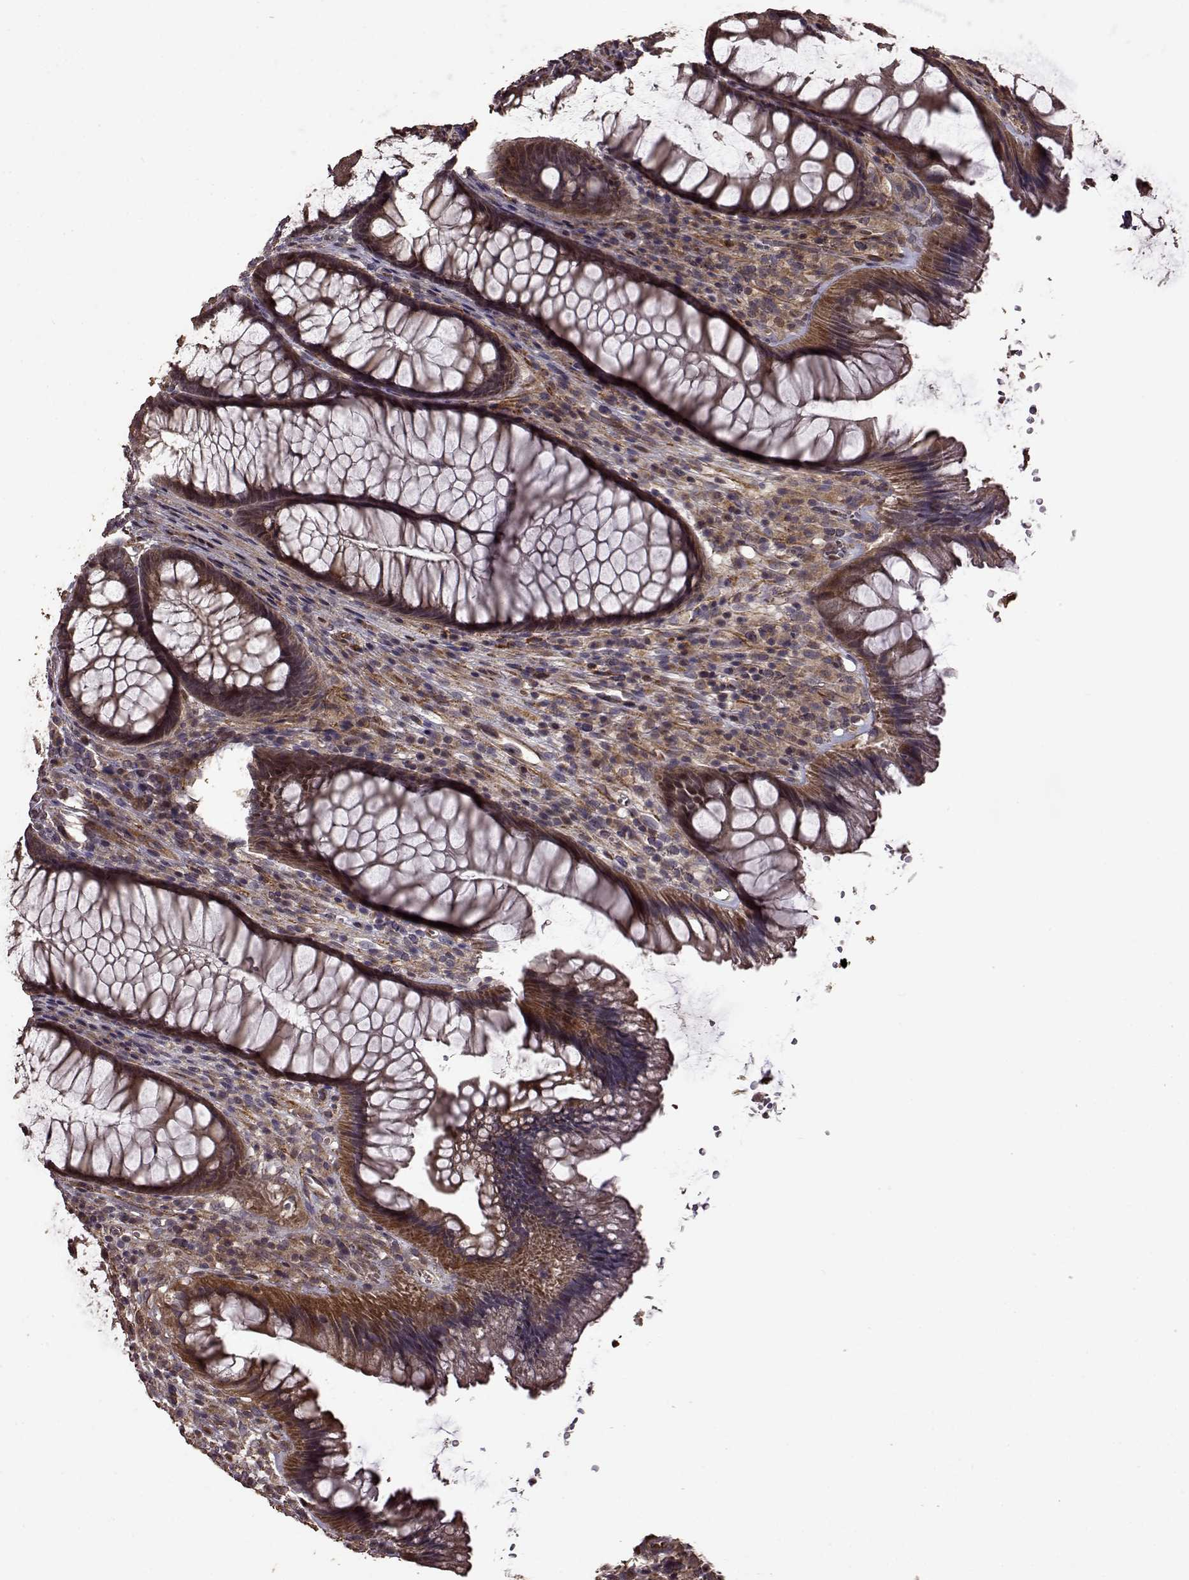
{"staining": {"intensity": "strong", "quantity": ">75%", "location": "cytoplasmic/membranous"}, "tissue": "rectum", "cell_type": "Glandular cells", "image_type": "normal", "snomed": [{"axis": "morphology", "description": "Normal tissue, NOS"}, {"axis": "topography", "description": "Smooth muscle"}, {"axis": "topography", "description": "Rectum"}], "caption": "Approximately >75% of glandular cells in unremarkable human rectum display strong cytoplasmic/membranous protein expression as visualized by brown immunohistochemical staining.", "gene": "FBXW11", "patient": {"sex": "male", "age": 53}}